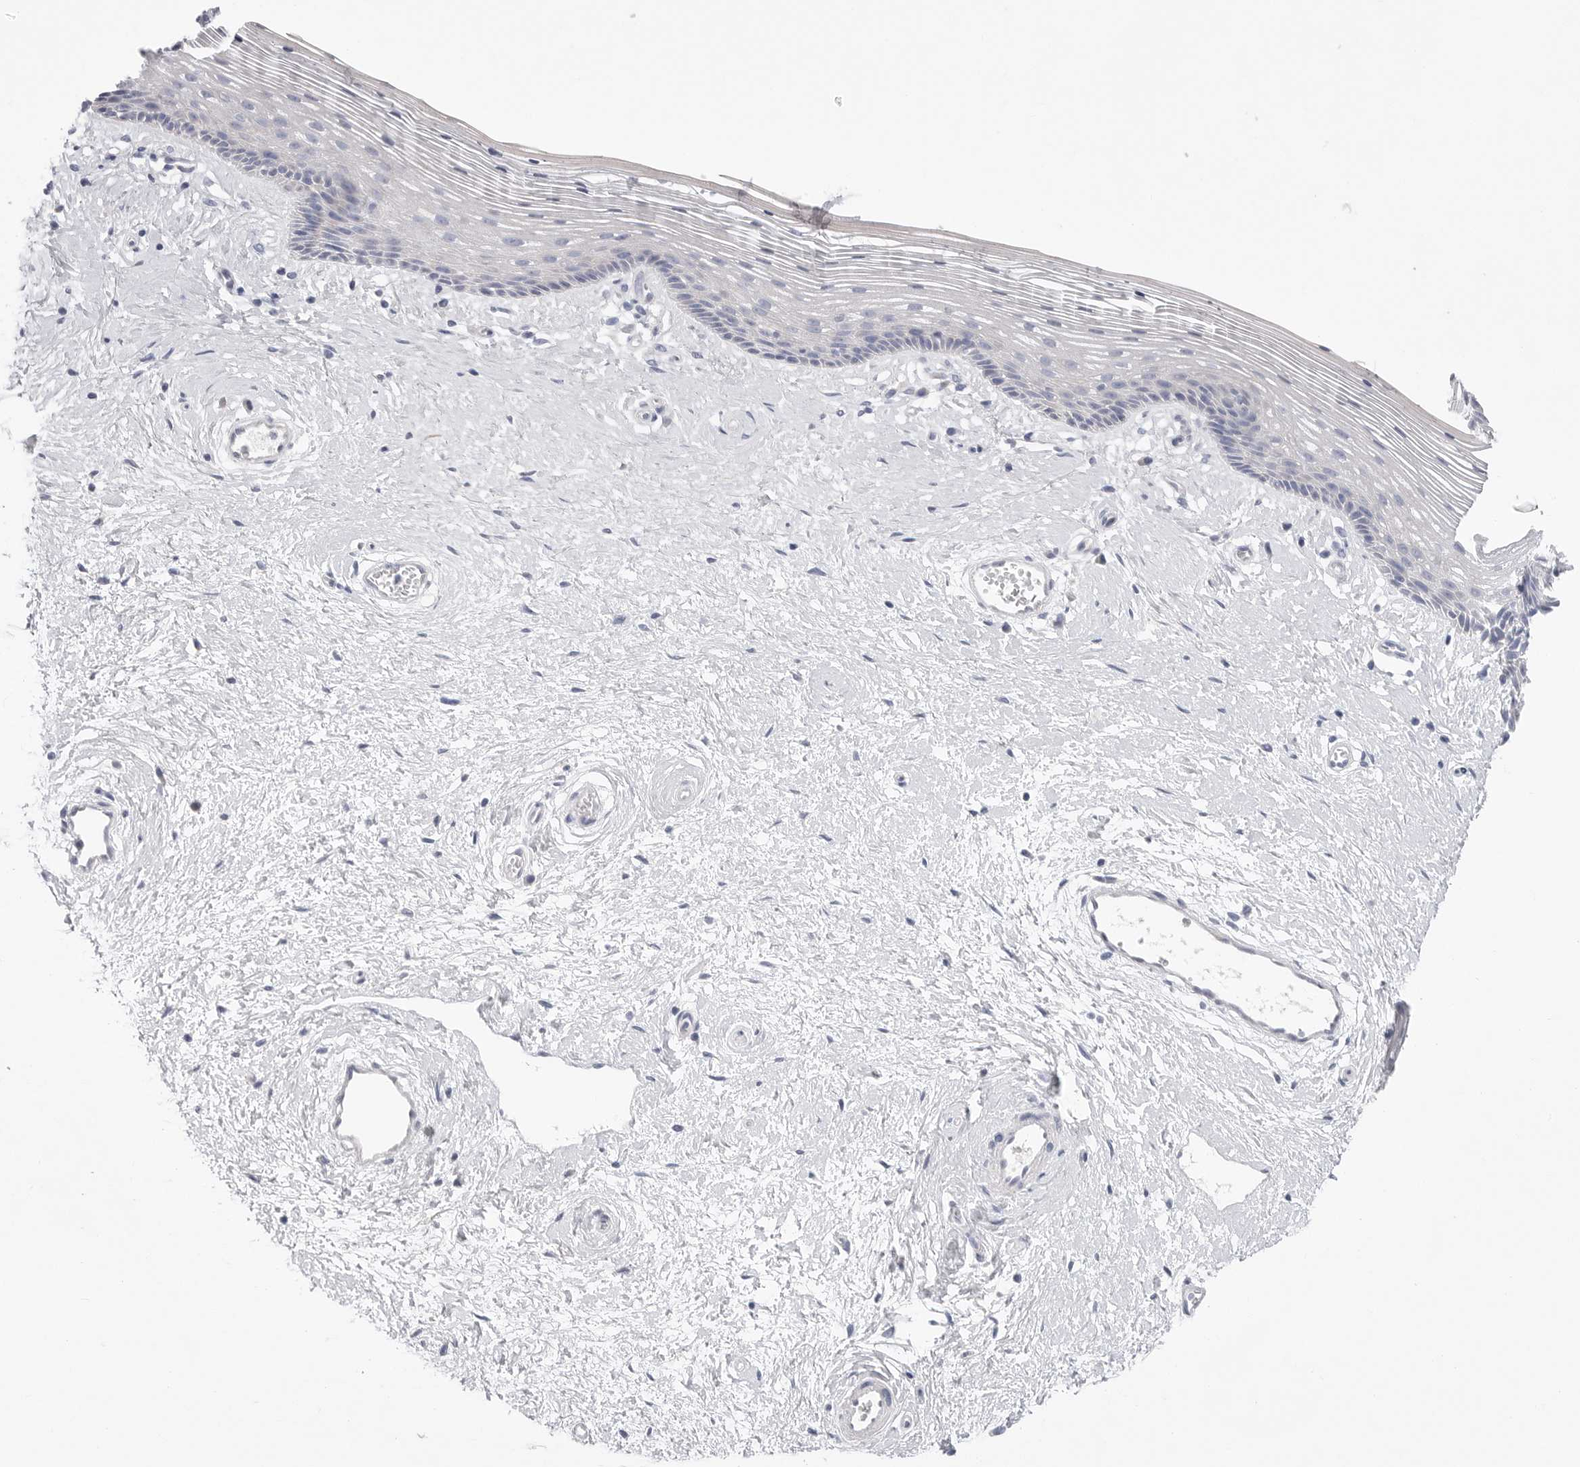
{"staining": {"intensity": "negative", "quantity": "none", "location": "none"}, "tissue": "vagina", "cell_type": "Squamous epithelial cells", "image_type": "normal", "snomed": [{"axis": "morphology", "description": "Normal tissue, NOS"}, {"axis": "topography", "description": "Vagina"}], "caption": "The IHC histopathology image has no significant staining in squamous epithelial cells of vagina. (DAB (3,3'-diaminobenzidine) IHC with hematoxylin counter stain).", "gene": "CAMK2B", "patient": {"sex": "female", "age": 46}}